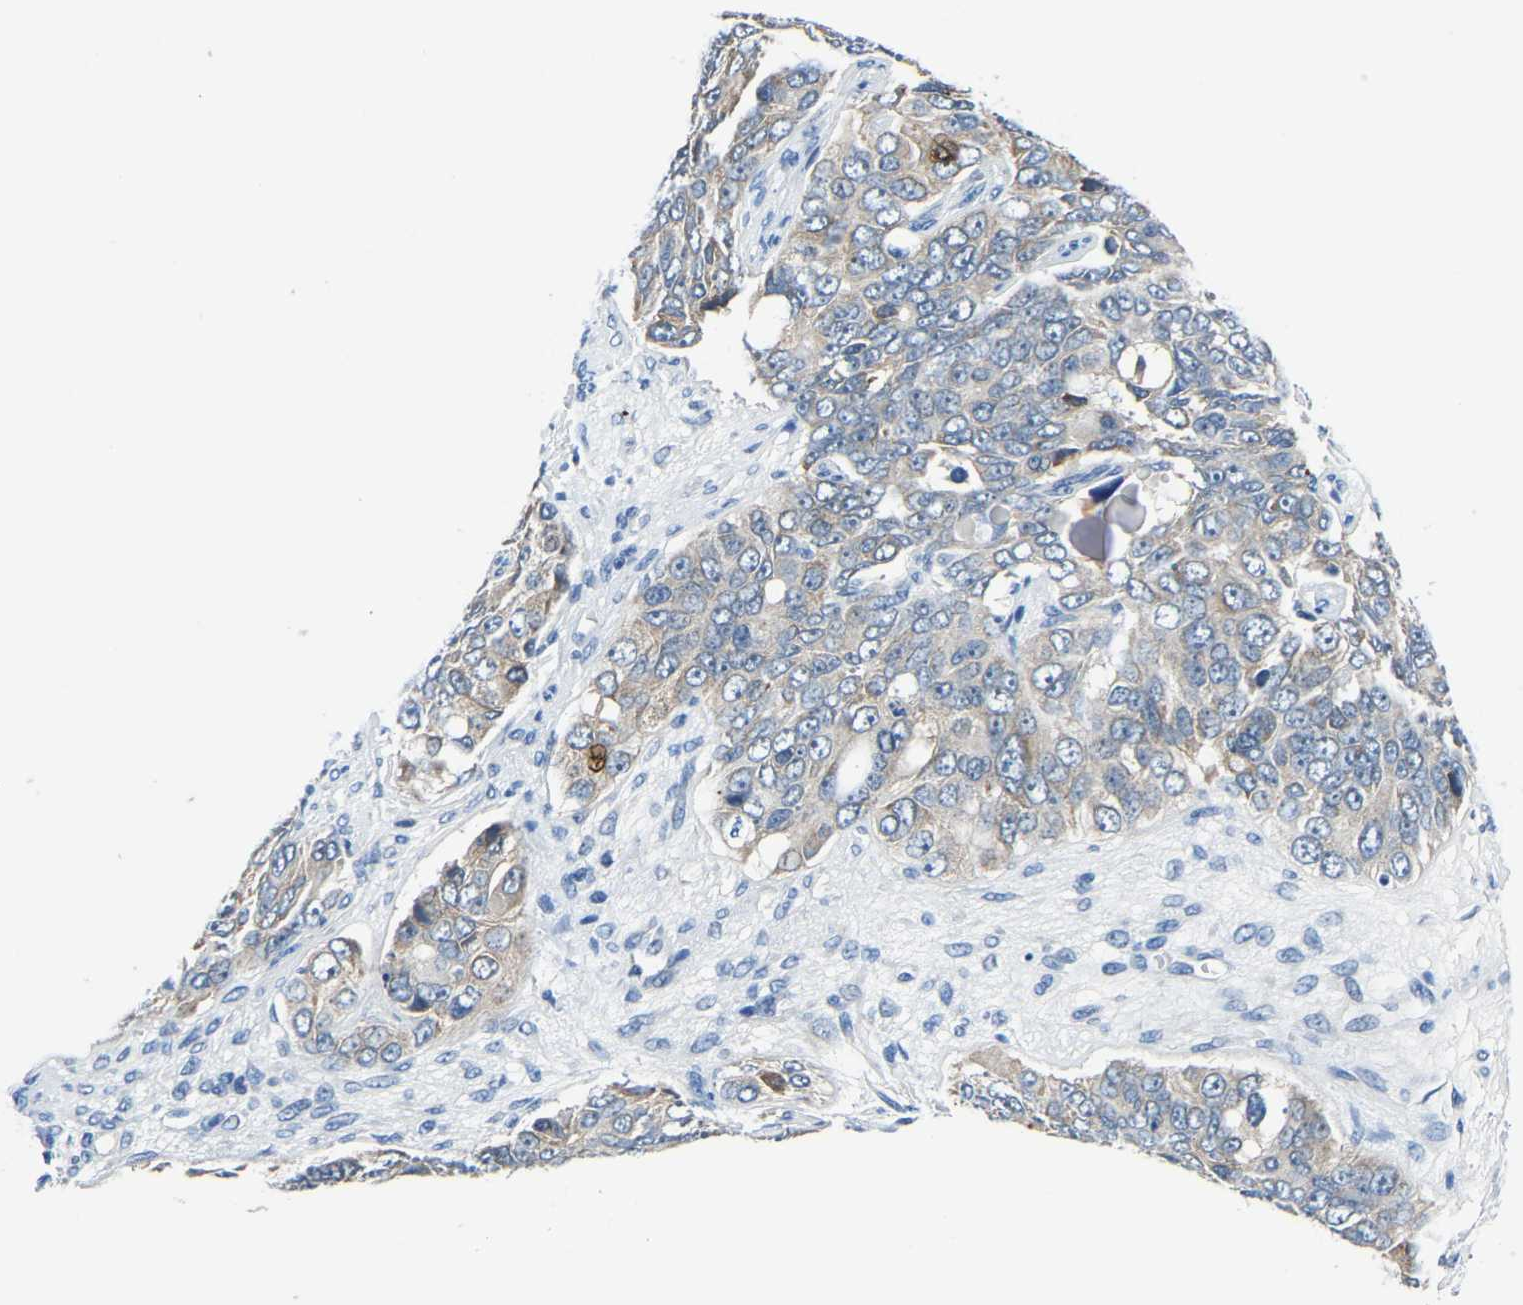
{"staining": {"intensity": "weak", "quantity": ">75%", "location": "cytoplasmic/membranous"}, "tissue": "ovarian cancer", "cell_type": "Tumor cells", "image_type": "cancer", "snomed": [{"axis": "morphology", "description": "Carcinoma, endometroid"}, {"axis": "topography", "description": "Ovary"}], "caption": "This histopathology image reveals ovarian cancer stained with immunohistochemistry to label a protein in brown. The cytoplasmic/membranous of tumor cells show weak positivity for the protein. Nuclei are counter-stained blue.", "gene": "LIAS", "patient": {"sex": "female", "age": 51}}